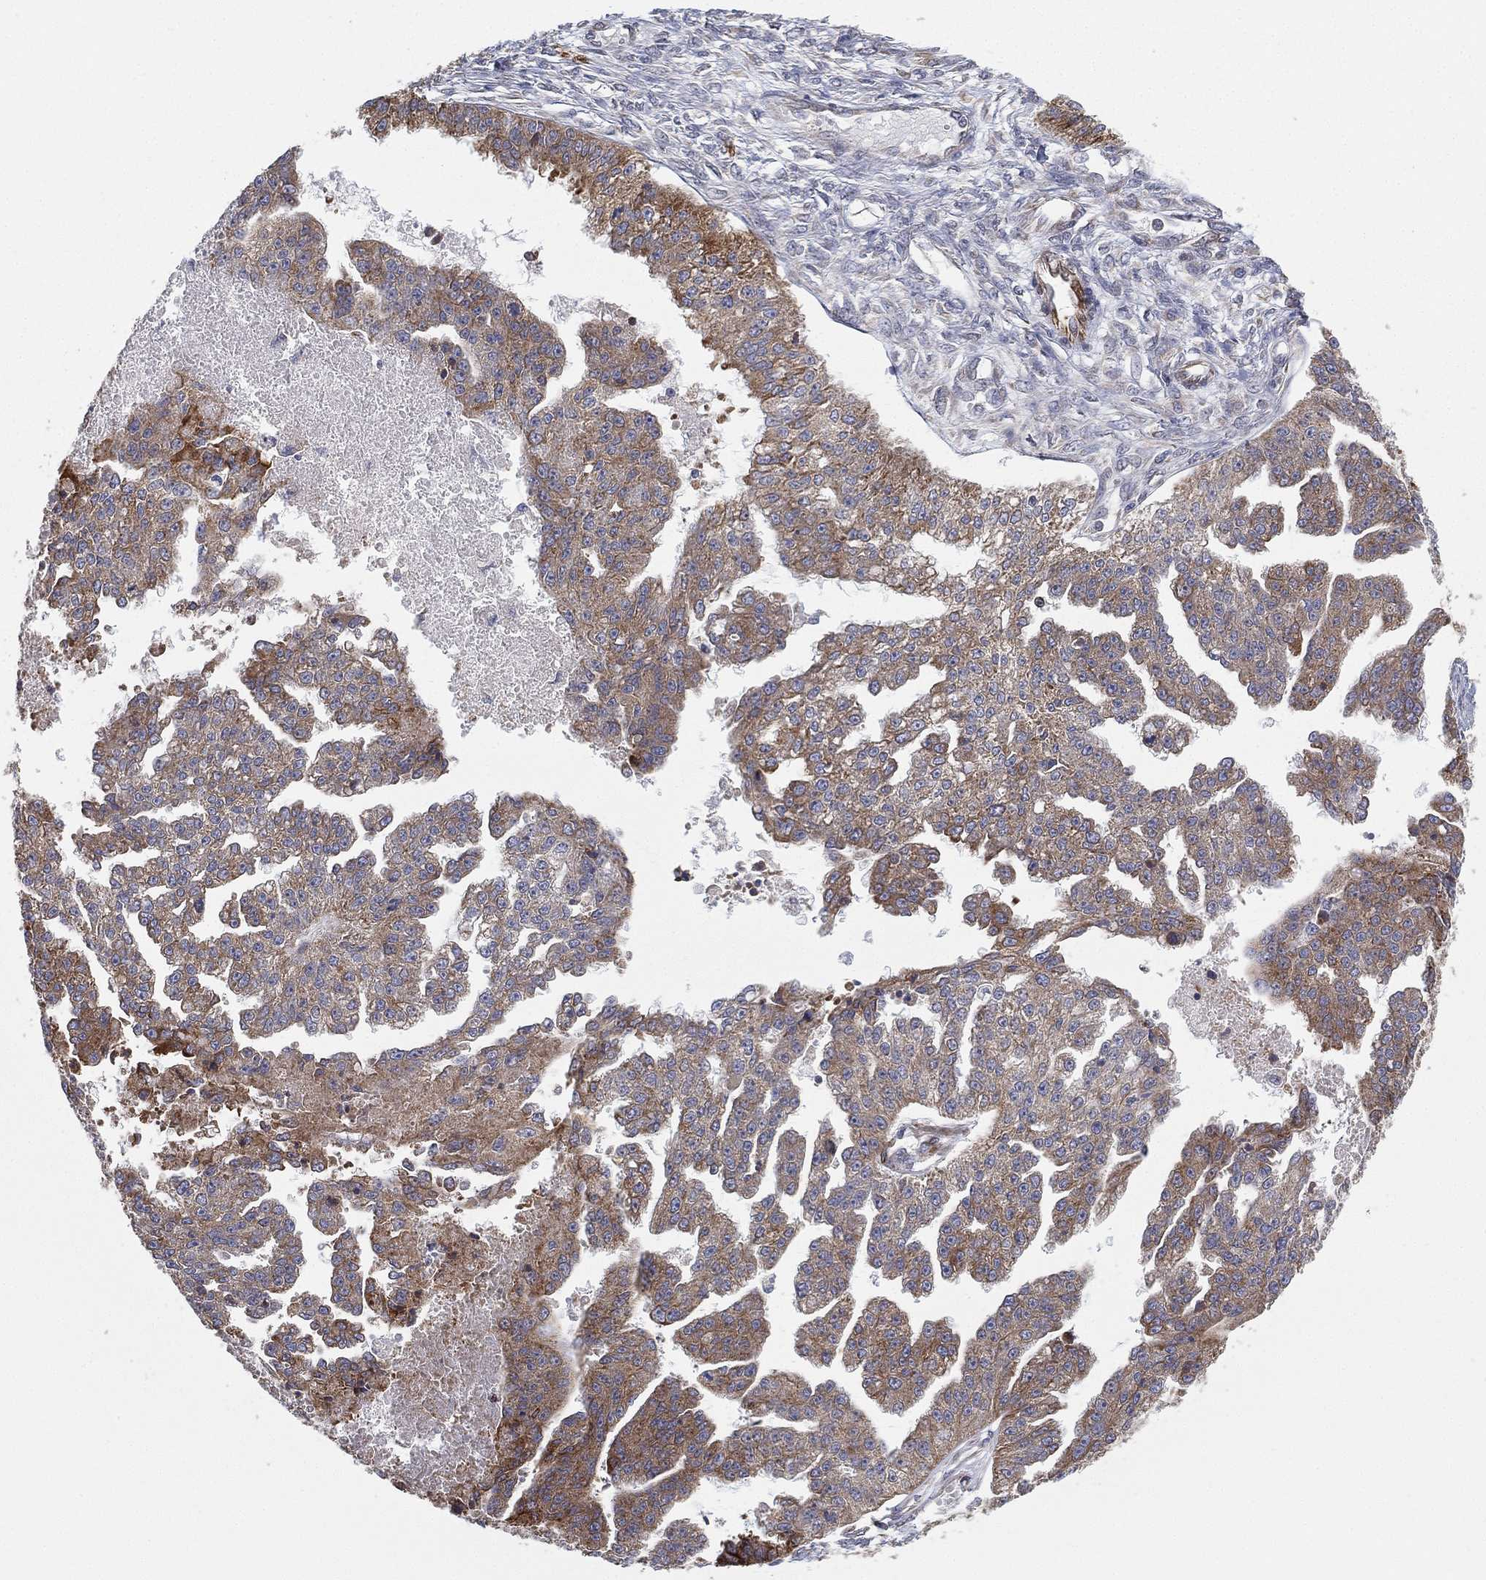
{"staining": {"intensity": "moderate", "quantity": "25%-75%", "location": "cytoplasmic/membranous"}, "tissue": "ovarian cancer", "cell_type": "Tumor cells", "image_type": "cancer", "snomed": [{"axis": "morphology", "description": "Cystadenocarcinoma, serous, NOS"}, {"axis": "topography", "description": "Ovary"}], "caption": "Moderate cytoplasmic/membranous protein expression is identified in about 25%-75% of tumor cells in serous cystadenocarcinoma (ovarian). The staining is performed using DAB brown chromogen to label protein expression. The nuclei are counter-stained blue using hematoxylin.", "gene": "CYB5B", "patient": {"sex": "female", "age": 58}}